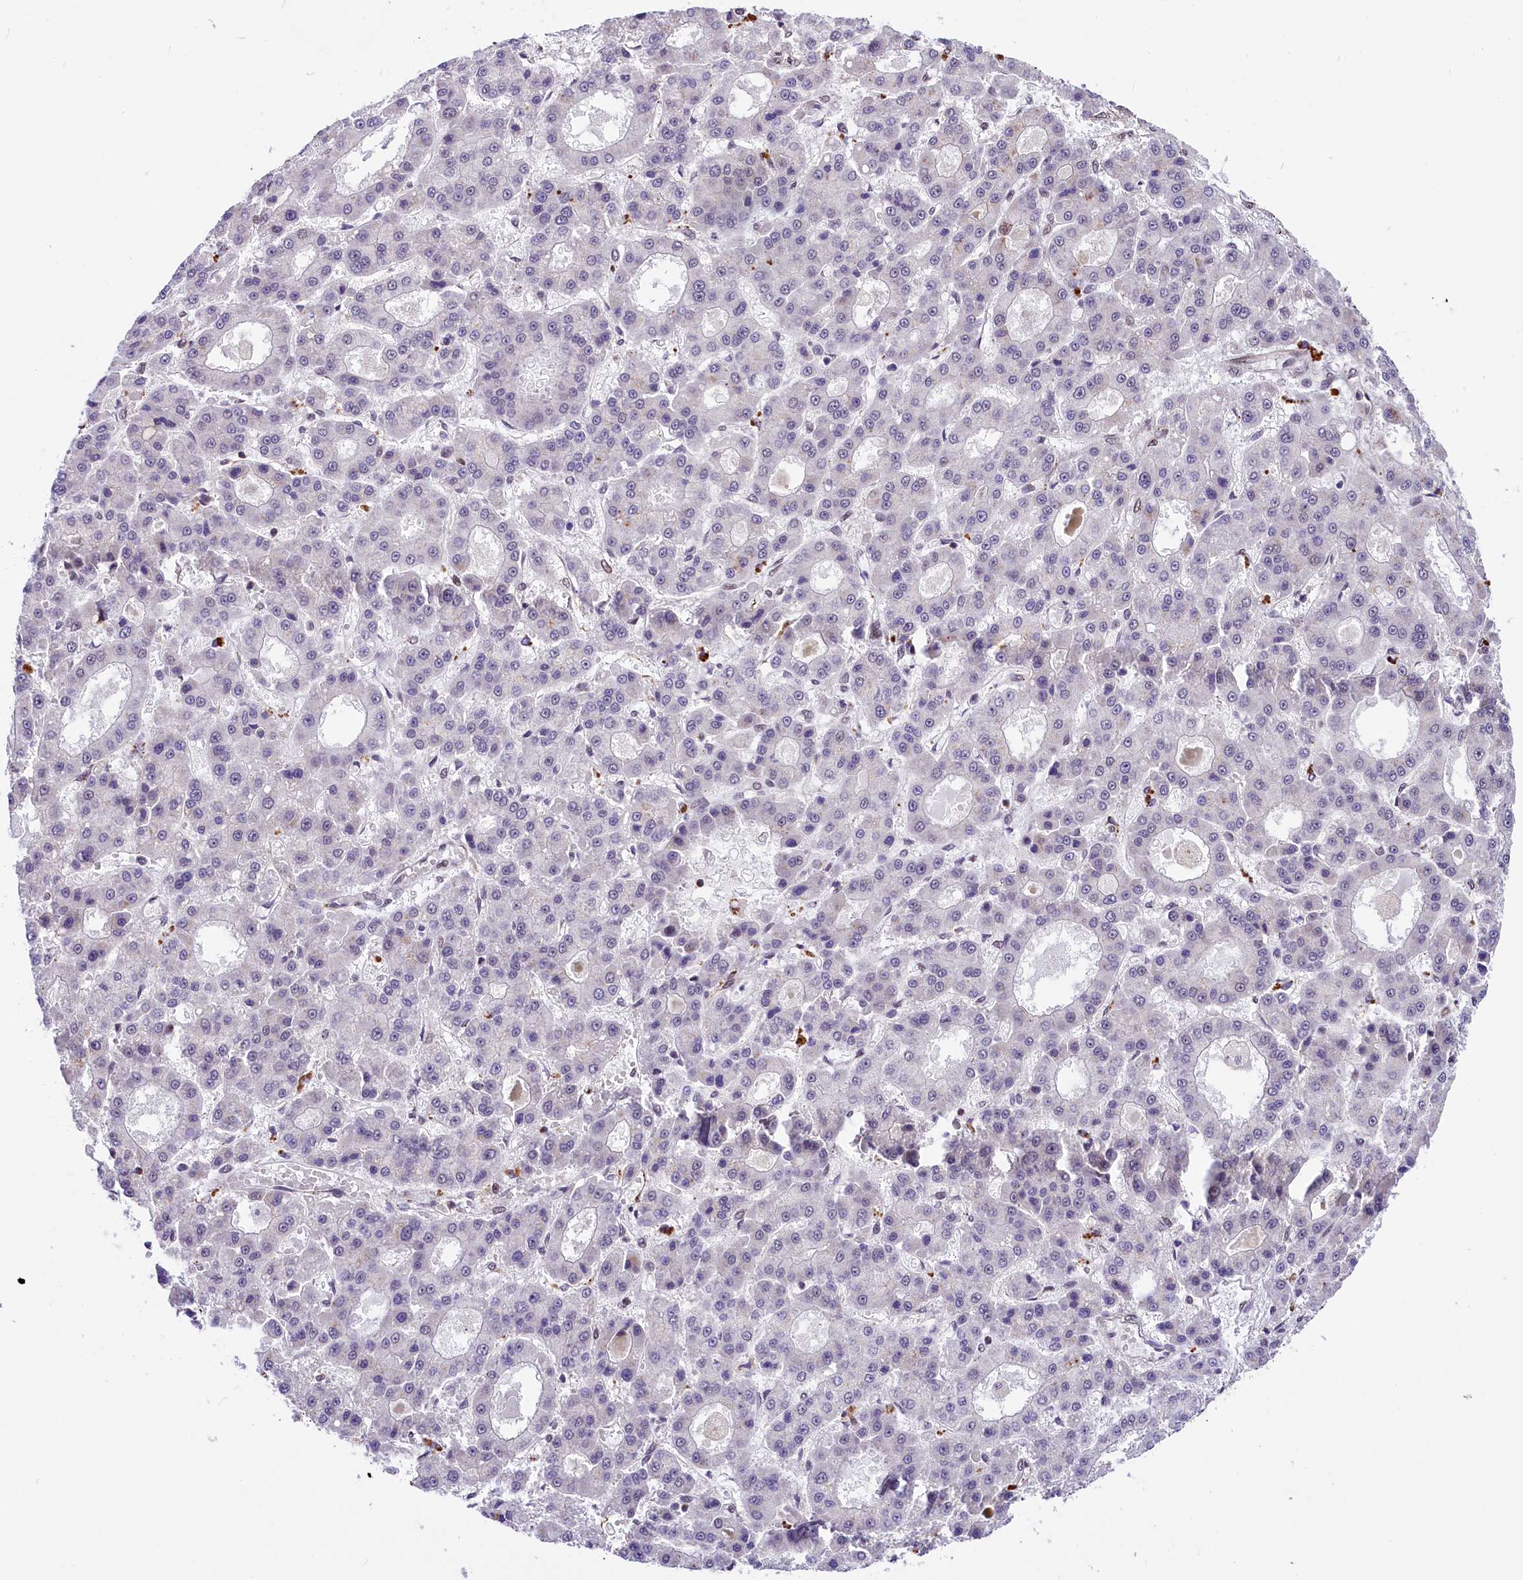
{"staining": {"intensity": "negative", "quantity": "none", "location": "none"}, "tissue": "liver cancer", "cell_type": "Tumor cells", "image_type": "cancer", "snomed": [{"axis": "morphology", "description": "Carcinoma, Hepatocellular, NOS"}, {"axis": "topography", "description": "Liver"}], "caption": "Histopathology image shows no protein expression in tumor cells of liver hepatocellular carcinoma tissue.", "gene": "MRPL54", "patient": {"sex": "male", "age": 70}}